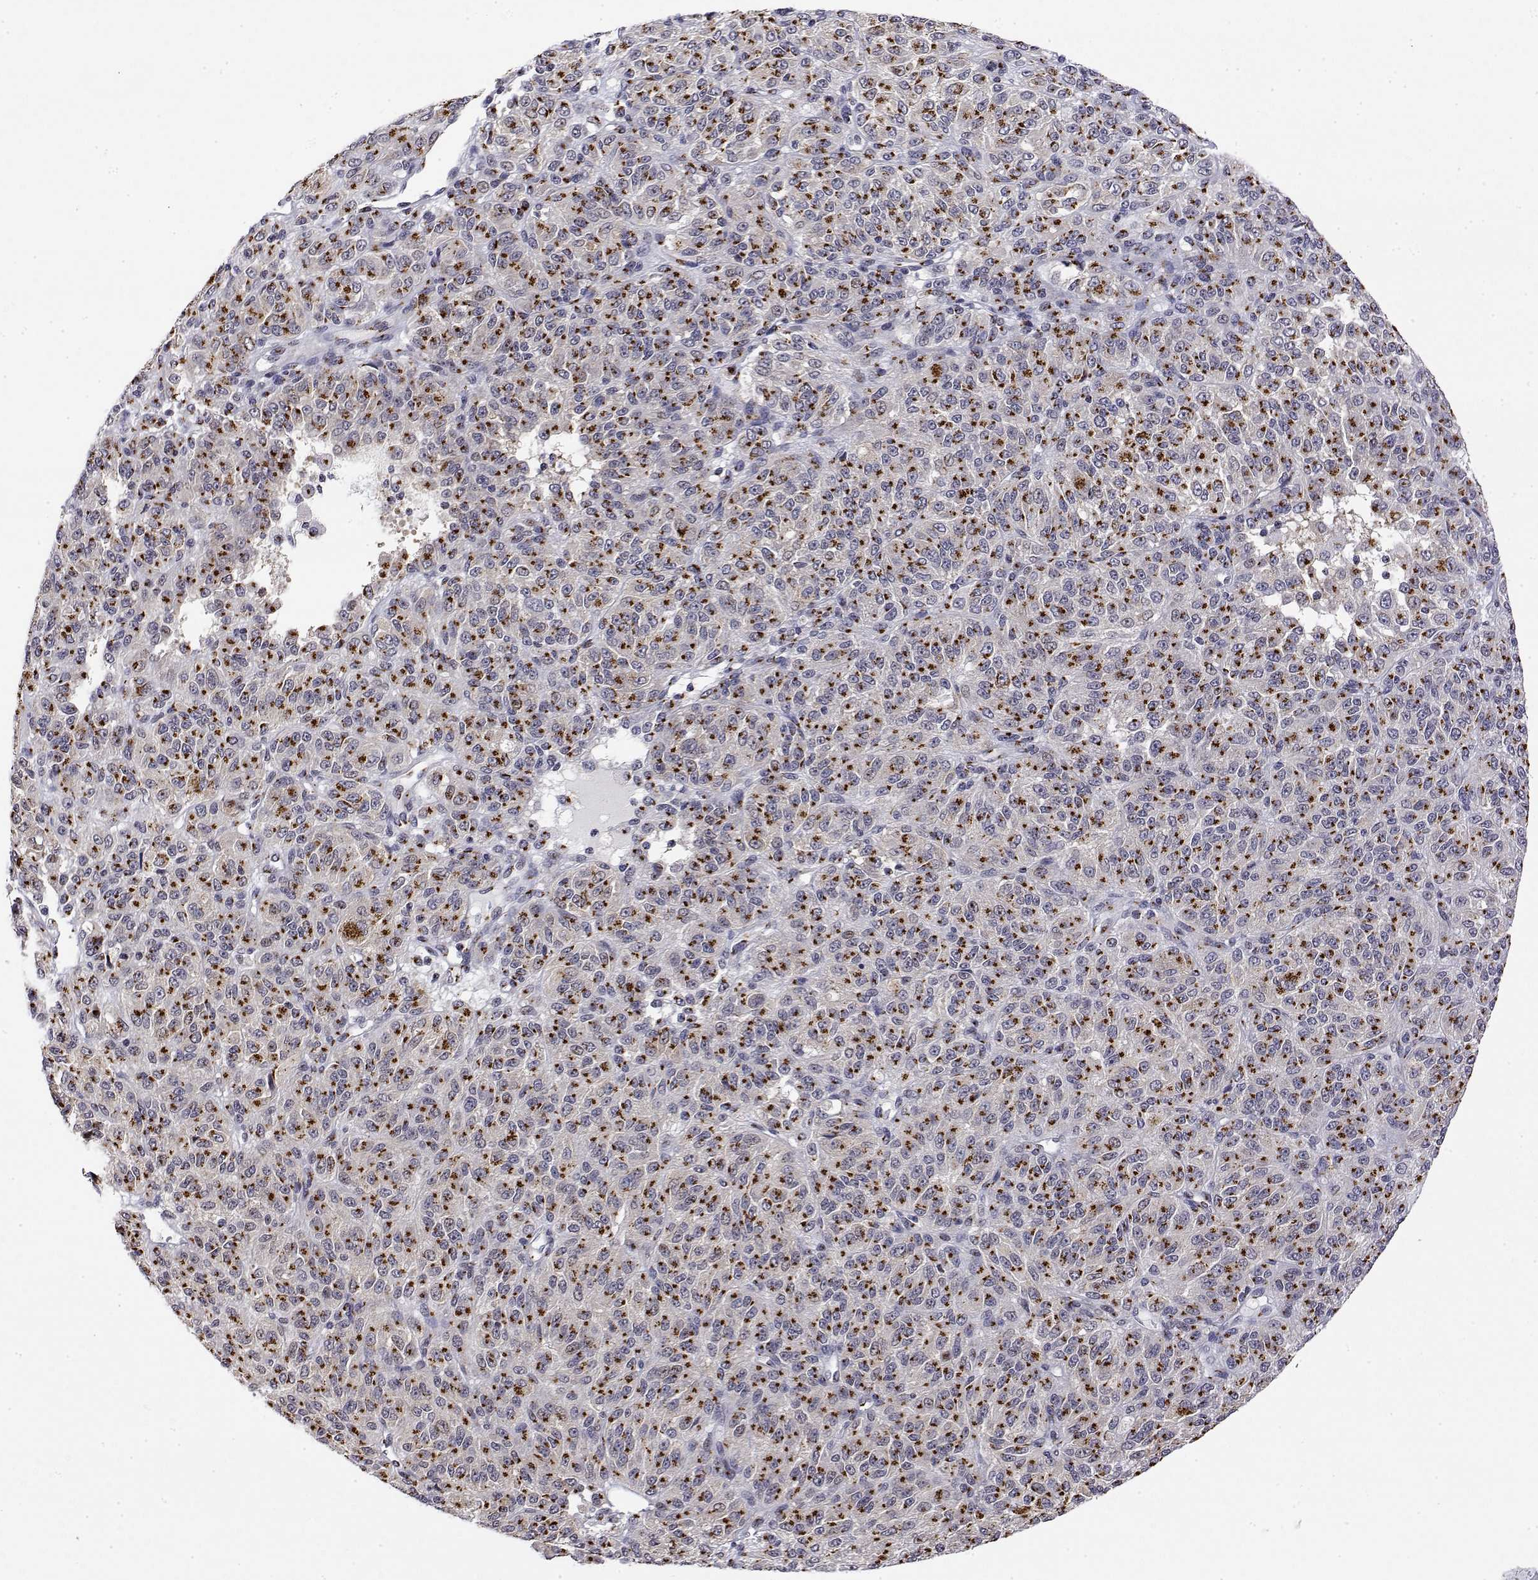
{"staining": {"intensity": "strong", "quantity": ">75%", "location": "cytoplasmic/membranous"}, "tissue": "melanoma", "cell_type": "Tumor cells", "image_type": "cancer", "snomed": [{"axis": "morphology", "description": "Malignant melanoma, Metastatic site"}, {"axis": "topography", "description": "Brain"}], "caption": "Immunohistochemical staining of human malignant melanoma (metastatic site) exhibits high levels of strong cytoplasmic/membranous positivity in approximately >75% of tumor cells. The staining is performed using DAB (3,3'-diaminobenzidine) brown chromogen to label protein expression. The nuclei are counter-stained blue using hematoxylin.", "gene": "YIPF3", "patient": {"sex": "female", "age": 56}}